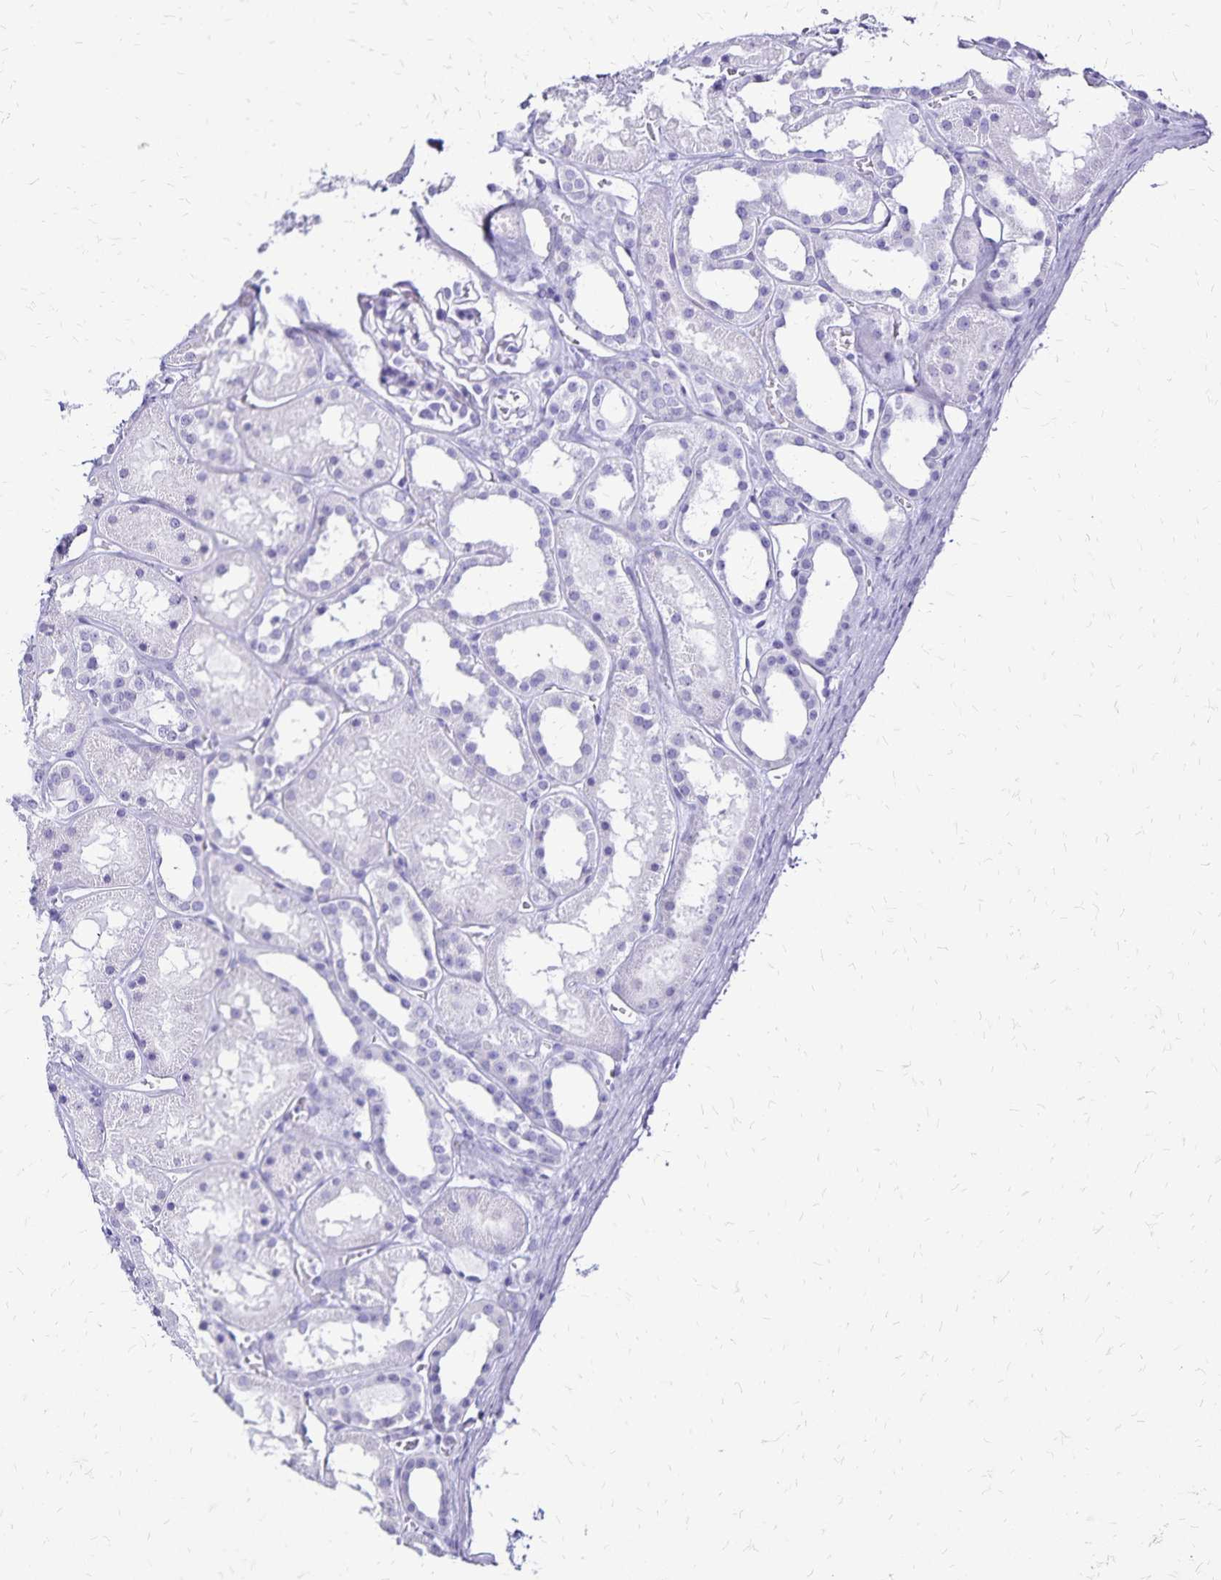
{"staining": {"intensity": "negative", "quantity": "none", "location": "none"}, "tissue": "kidney", "cell_type": "Cells in glomeruli", "image_type": "normal", "snomed": [{"axis": "morphology", "description": "Normal tissue, NOS"}, {"axis": "topography", "description": "Kidney"}], "caption": "Cells in glomeruli are negative for protein expression in normal human kidney. The staining is performed using DAB (3,3'-diaminobenzidine) brown chromogen with nuclei counter-stained in using hematoxylin.", "gene": "LIN28B", "patient": {"sex": "female", "age": 41}}